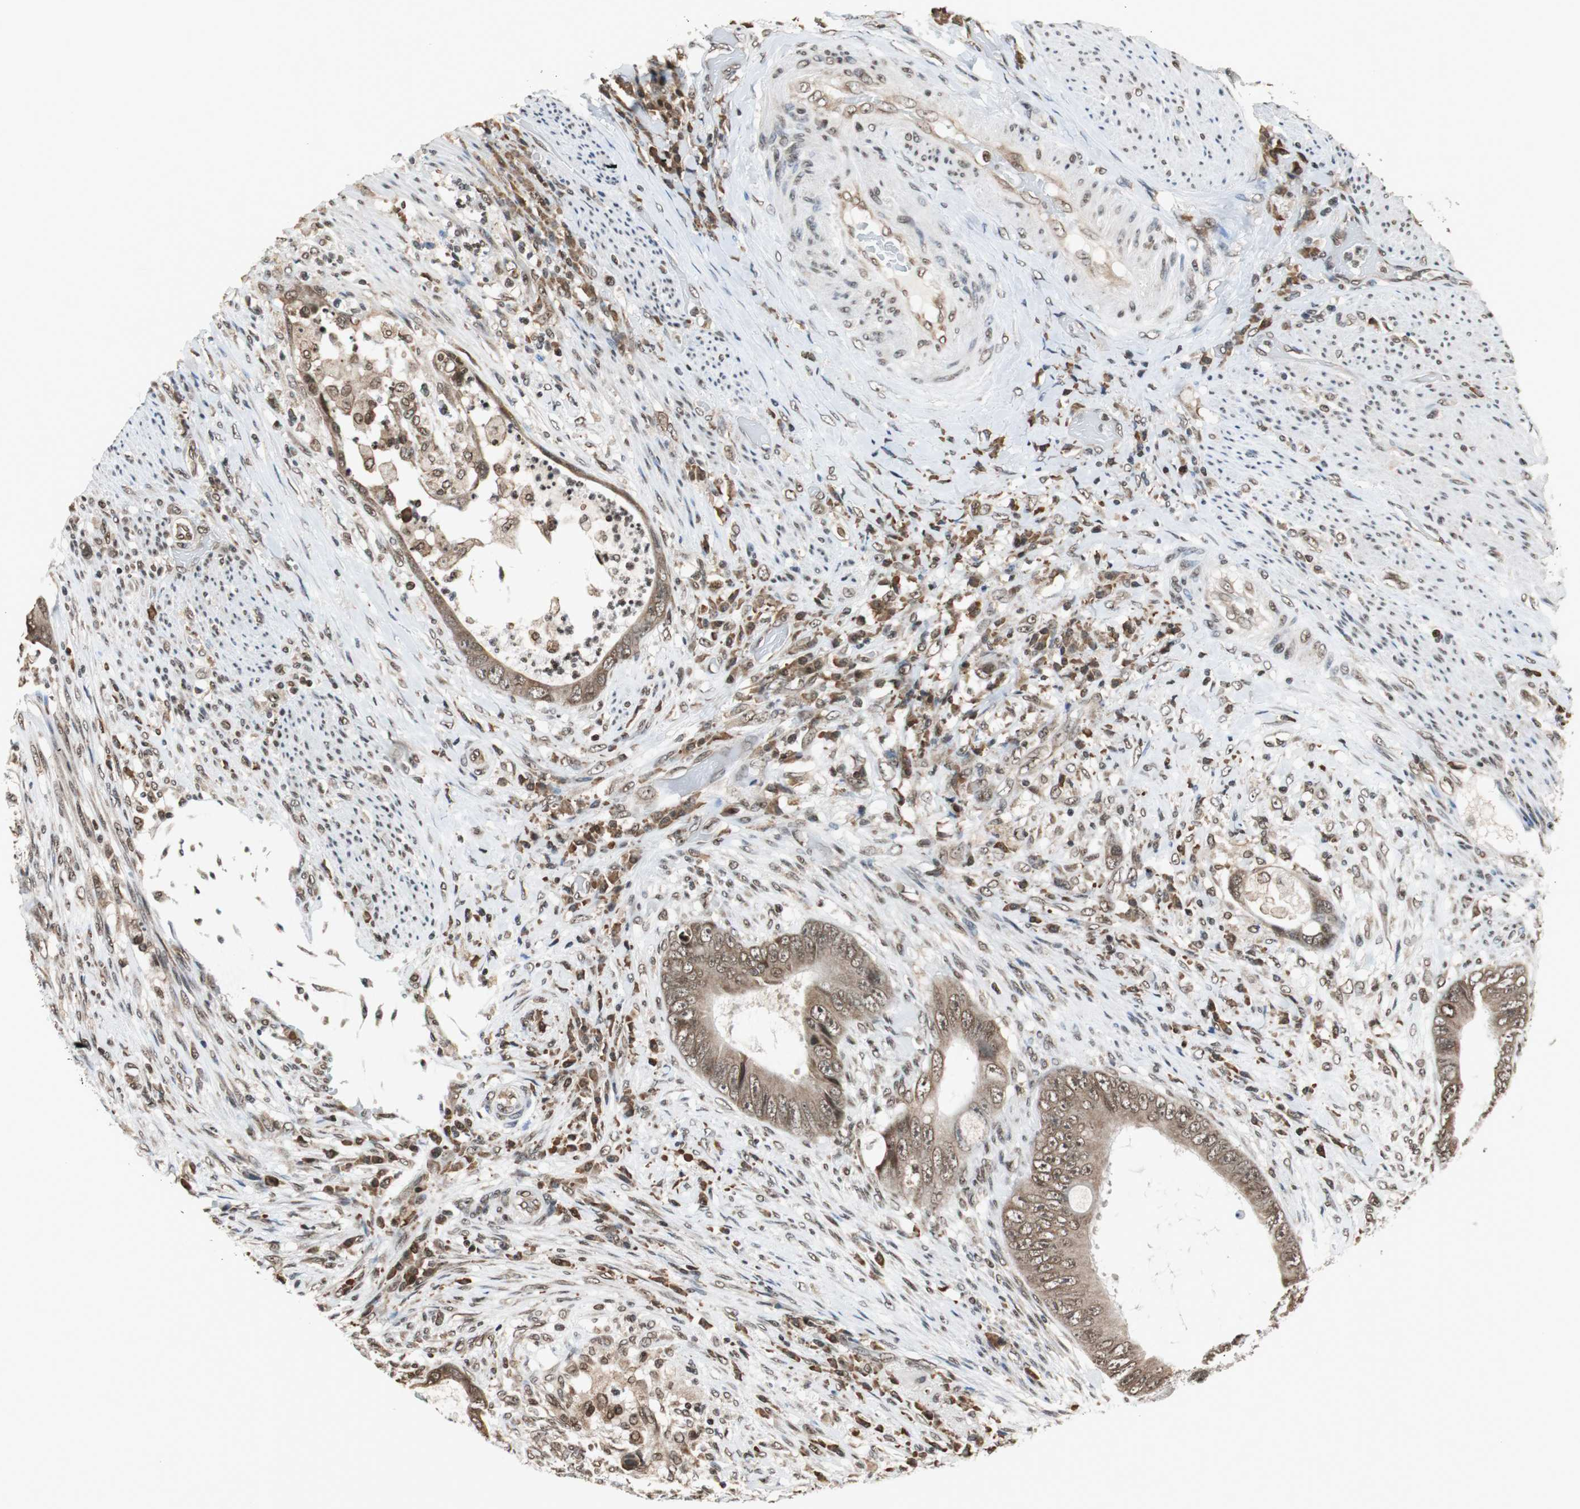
{"staining": {"intensity": "moderate", "quantity": ">75%", "location": "cytoplasmic/membranous,nuclear"}, "tissue": "colorectal cancer", "cell_type": "Tumor cells", "image_type": "cancer", "snomed": [{"axis": "morphology", "description": "Adenocarcinoma, NOS"}, {"axis": "topography", "description": "Rectum"}], "caption": "The immunohistochemical stain shows moderate cytoplasmic/membranous and nuclear expression in tumor cells of colorectal cancer (adenocarcinoma) tissue.", "gene": "REST", "patient": {"sex": "female", "age": 77}}